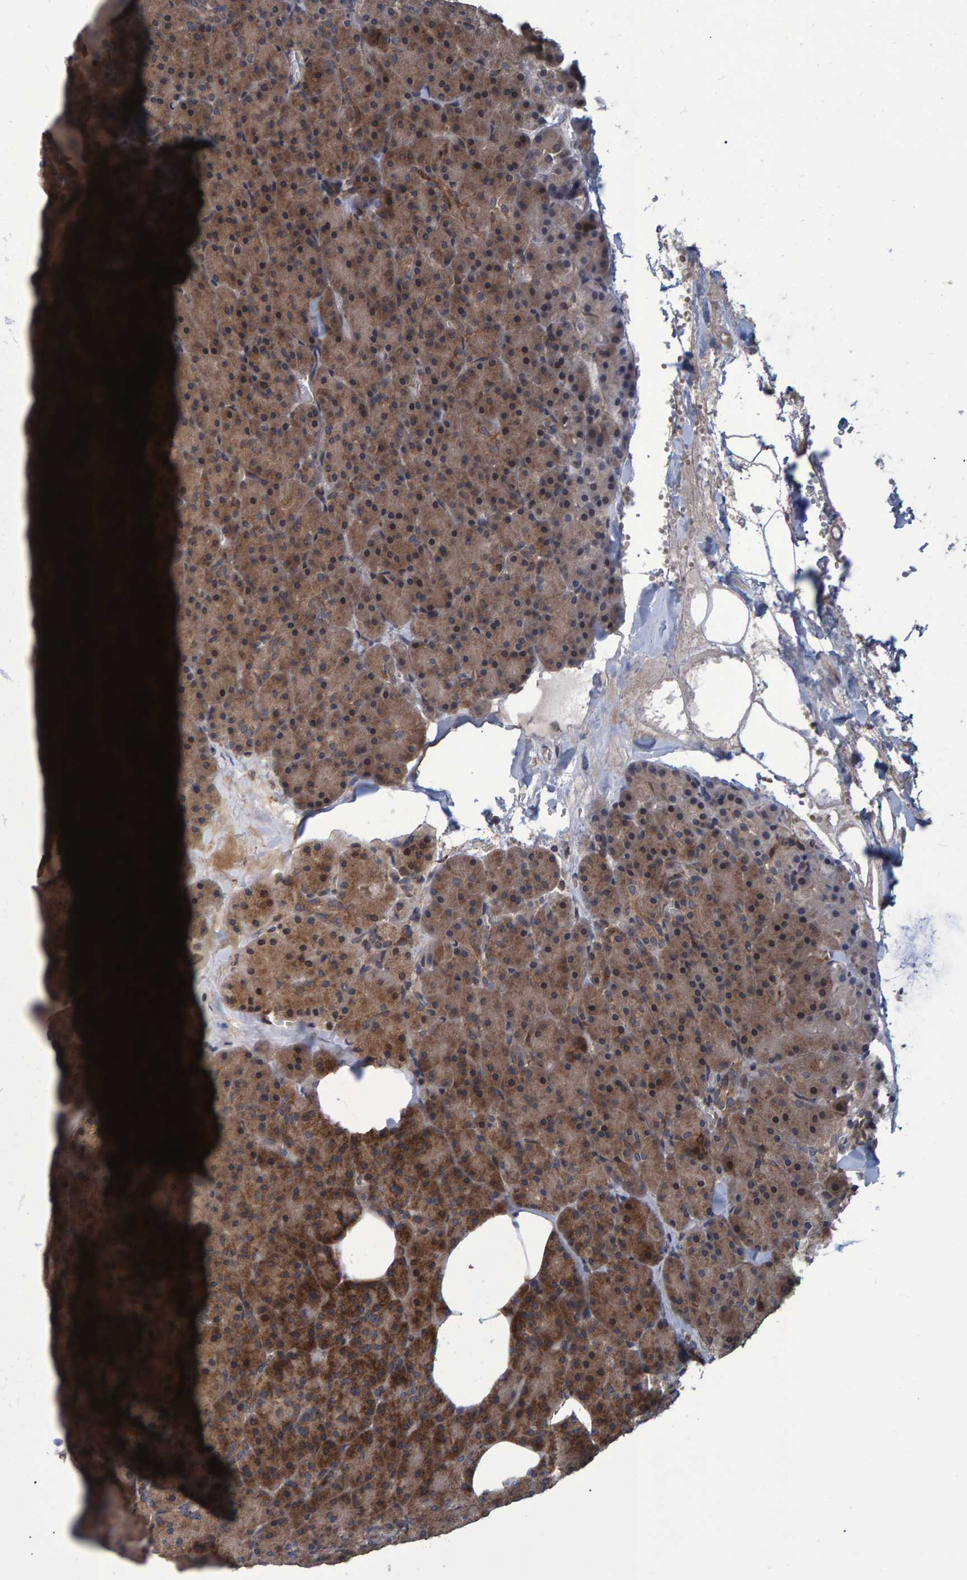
{"staining": {"intensity": "moderate", "quantity": ">75%", "location": "cytoplasmic/membranous"}, "tissue": "pancreas", "cell_type": "Exocrine glandular cells", "image_type": "normal", "snomed": [{"axis": "morphology", "description": "Normal tissue, NOS"}, {"axis": "morphology", "description": "Carcinoid, malignant, NOS"}, {"axis": "topography", "description": "Pancreas"}], "caption": "A micrograph of human pancreas stained for a protein reveals moderate cytoplasmic/membranous brown staining in exocrine glandular cells. The protein is stained brown, and the nuclei are stained in blue (DAB (3,3'-diaminobenzidine) IHC with brightfield microscopy, high magnification).", "gene": "ATP6V1H", "patient": {"sex": "female", "age": 35}}